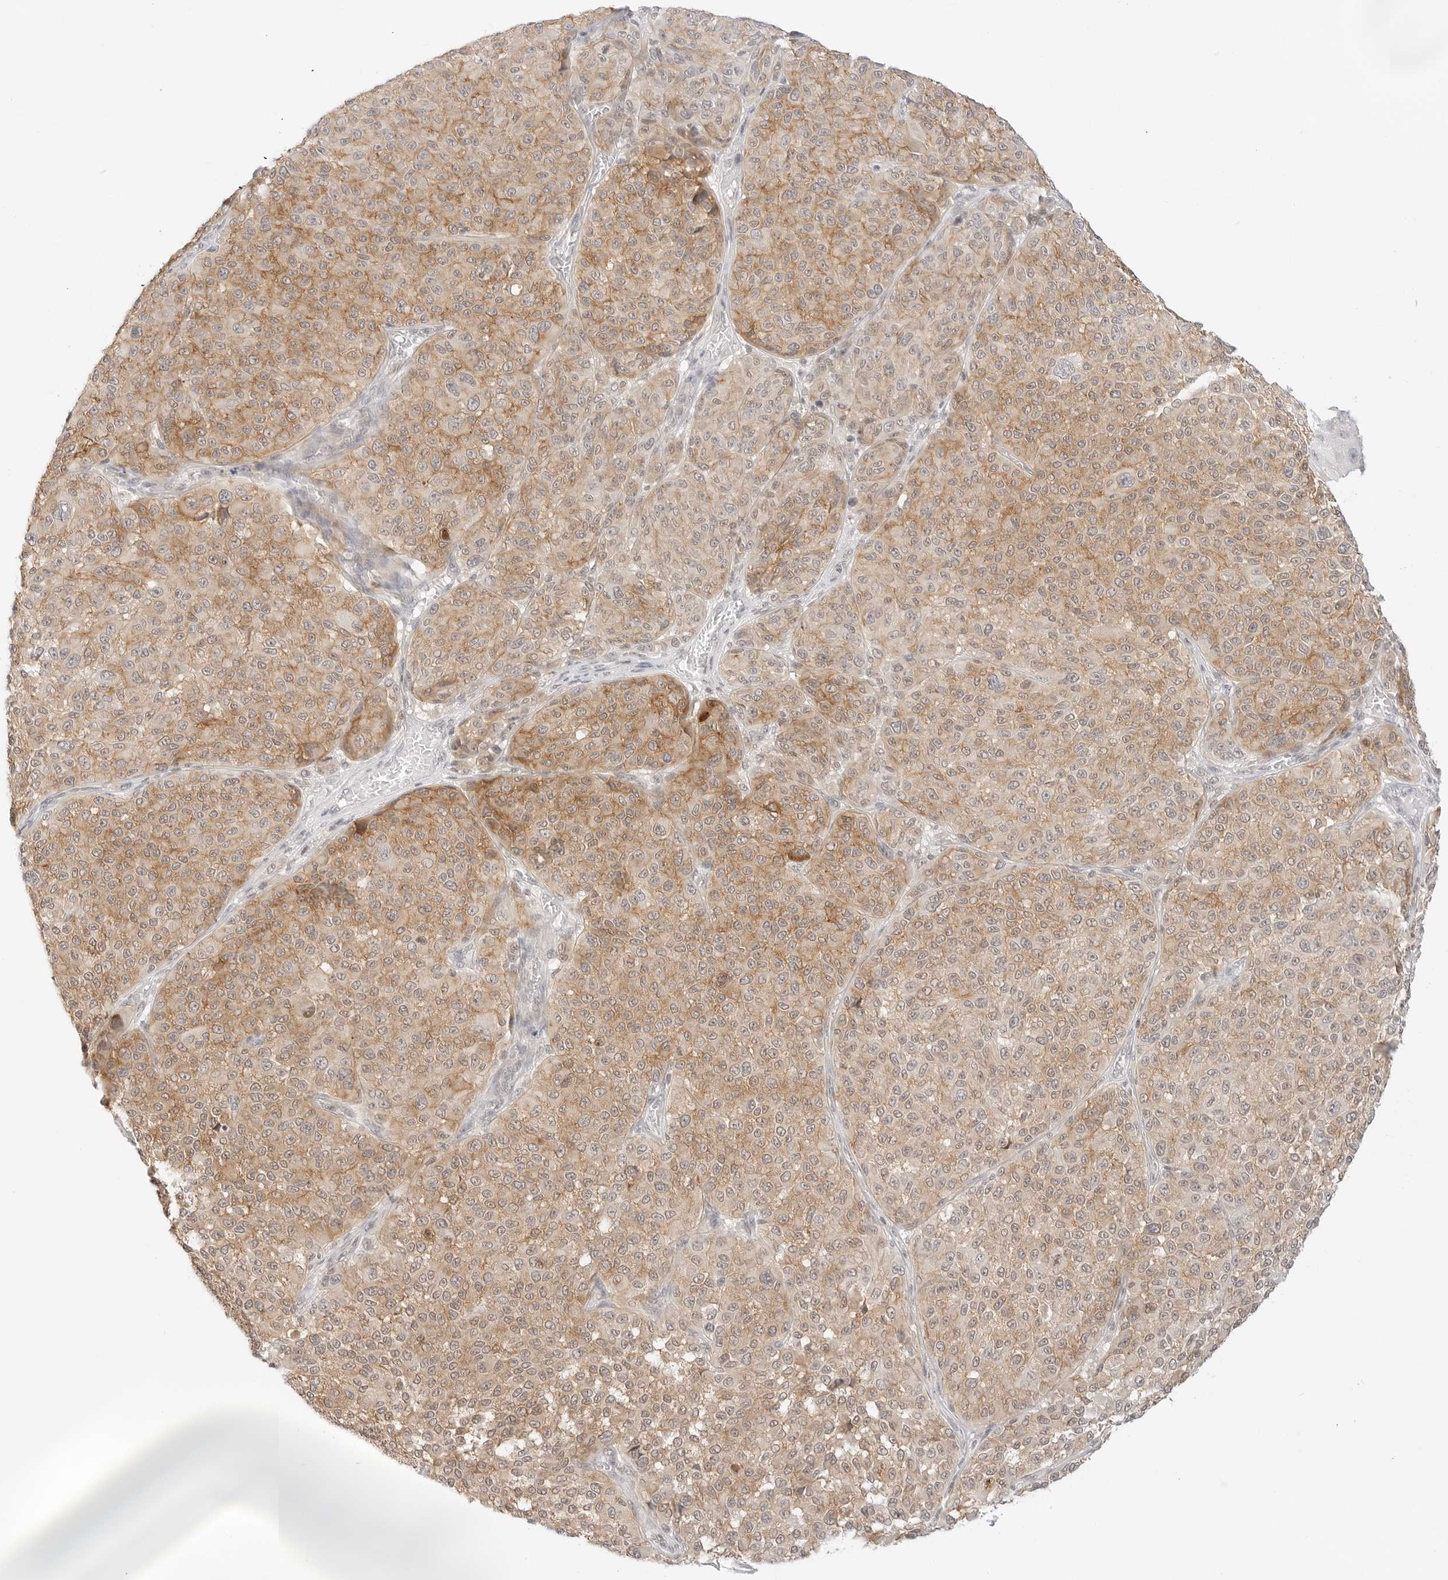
{"staining": {"intensity": "moderate", "quantity": "<25%", "location": "cytoplasmic/membranous"}, "tissue": "melanoma", "cell_type": "Tumor cells", "image_type": "cancer", "snomed": [{"axis": "morphology", "description": "Malignant melanoma, NOS"}, {"axis": "topography", "description": "Skin"}], "caption": "There is low levels of moderate cytoplasmic/membranous positivity in tumor cells of malignant melanoma, as demonstrated by immunohistochemical staining (brown color).", "gene": "GNAS", "patient": {"sex": "male", "age": 83}}